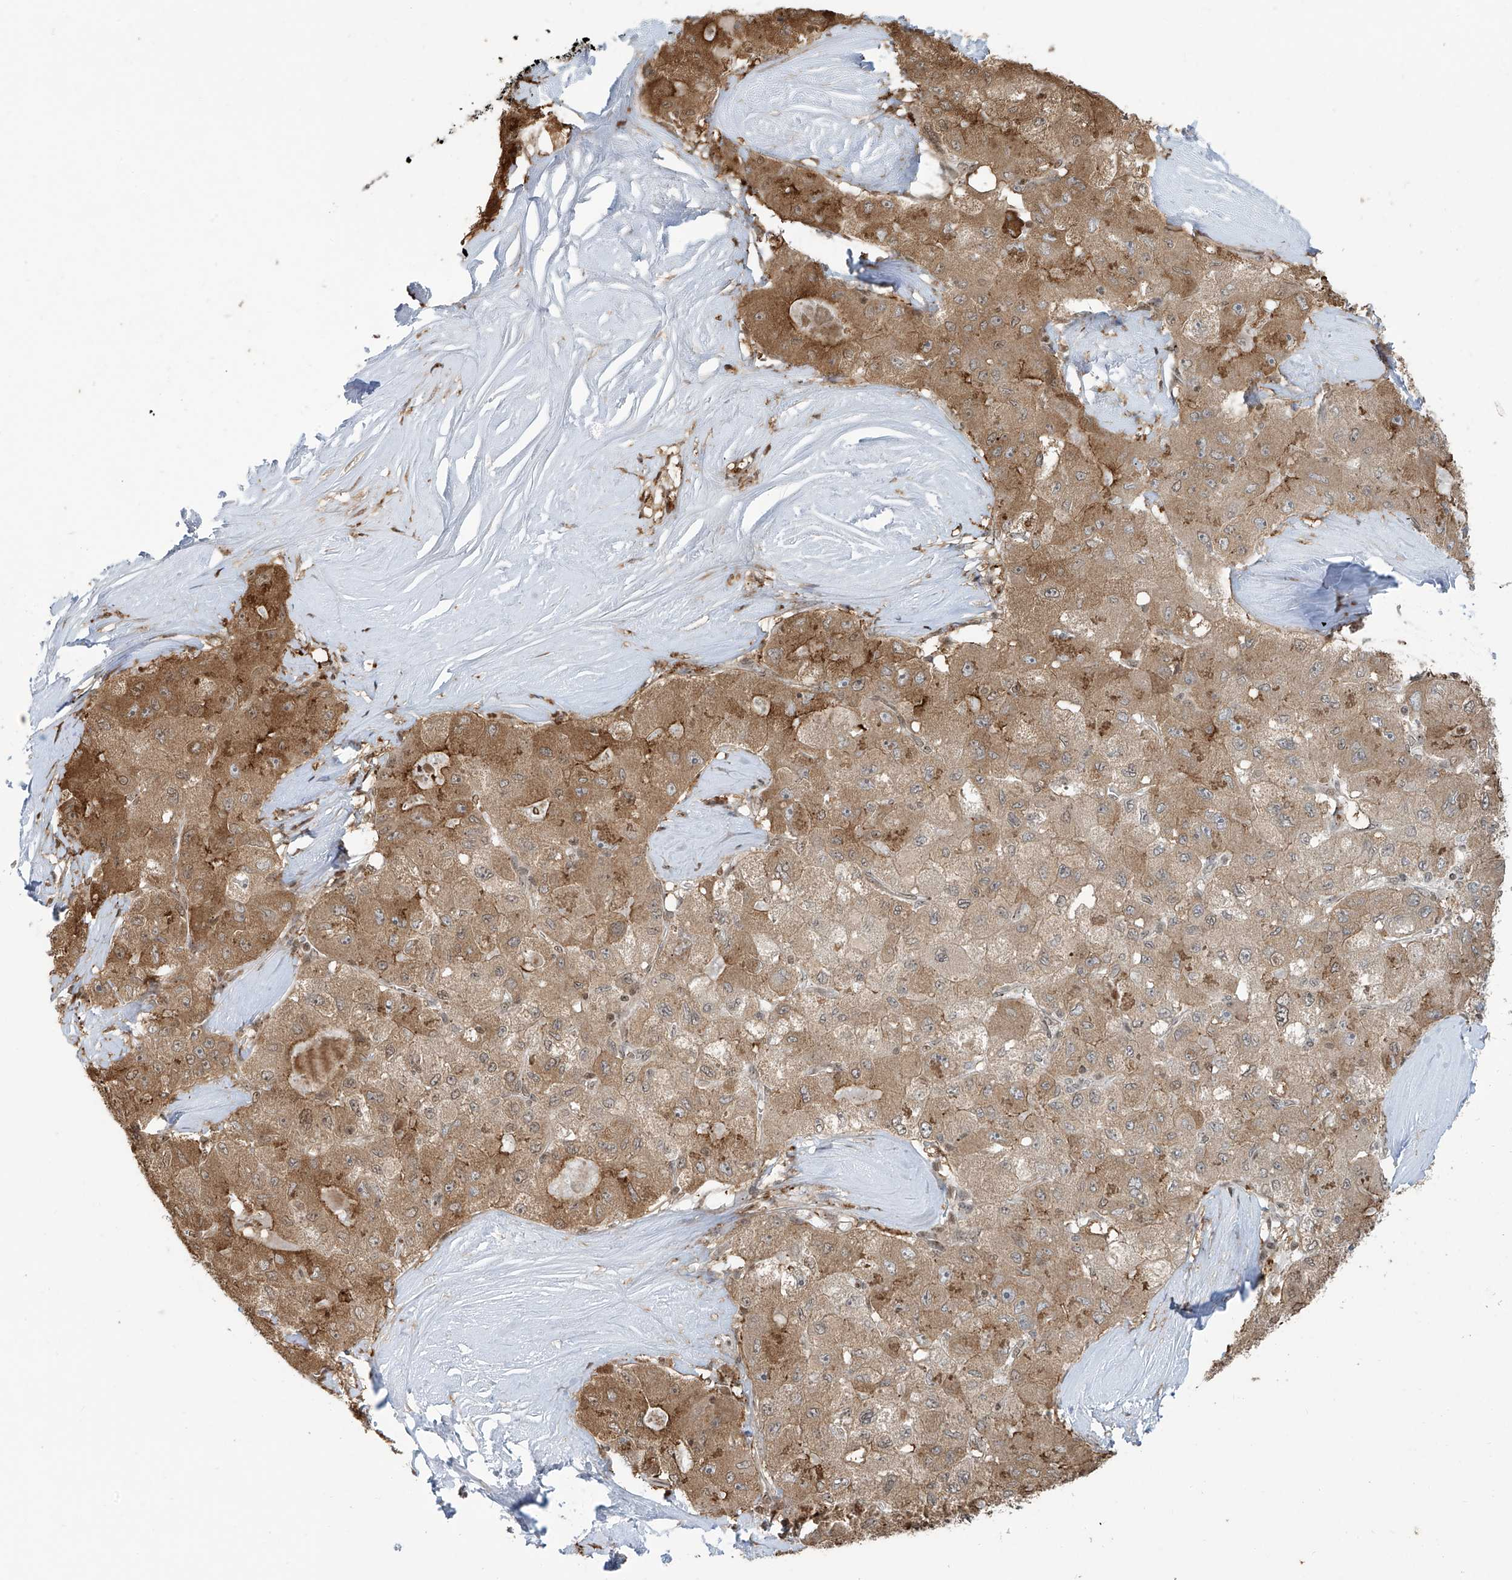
{"staining": {"intensity": "moderate", "quantity": ">75%", "location": "cytoplasmic/membranous"}, "tissue": "liver cancer", "cell_type": "Tumor cells", "image_type": "cancer", "snomed": [{"axis": "morphology", "description": "Carcinoma, Hepatocellular, NOS"}, {"axis": "topography", "description": "Liver"}], "caption": "The photomicrograph reveals staining of liver cancer, revealing moderate cytoplasmic/membranous protein staining (brown color) within tumor cells.", "gene": "VMP1", "patient": {"sex": "male", "age": 80}}